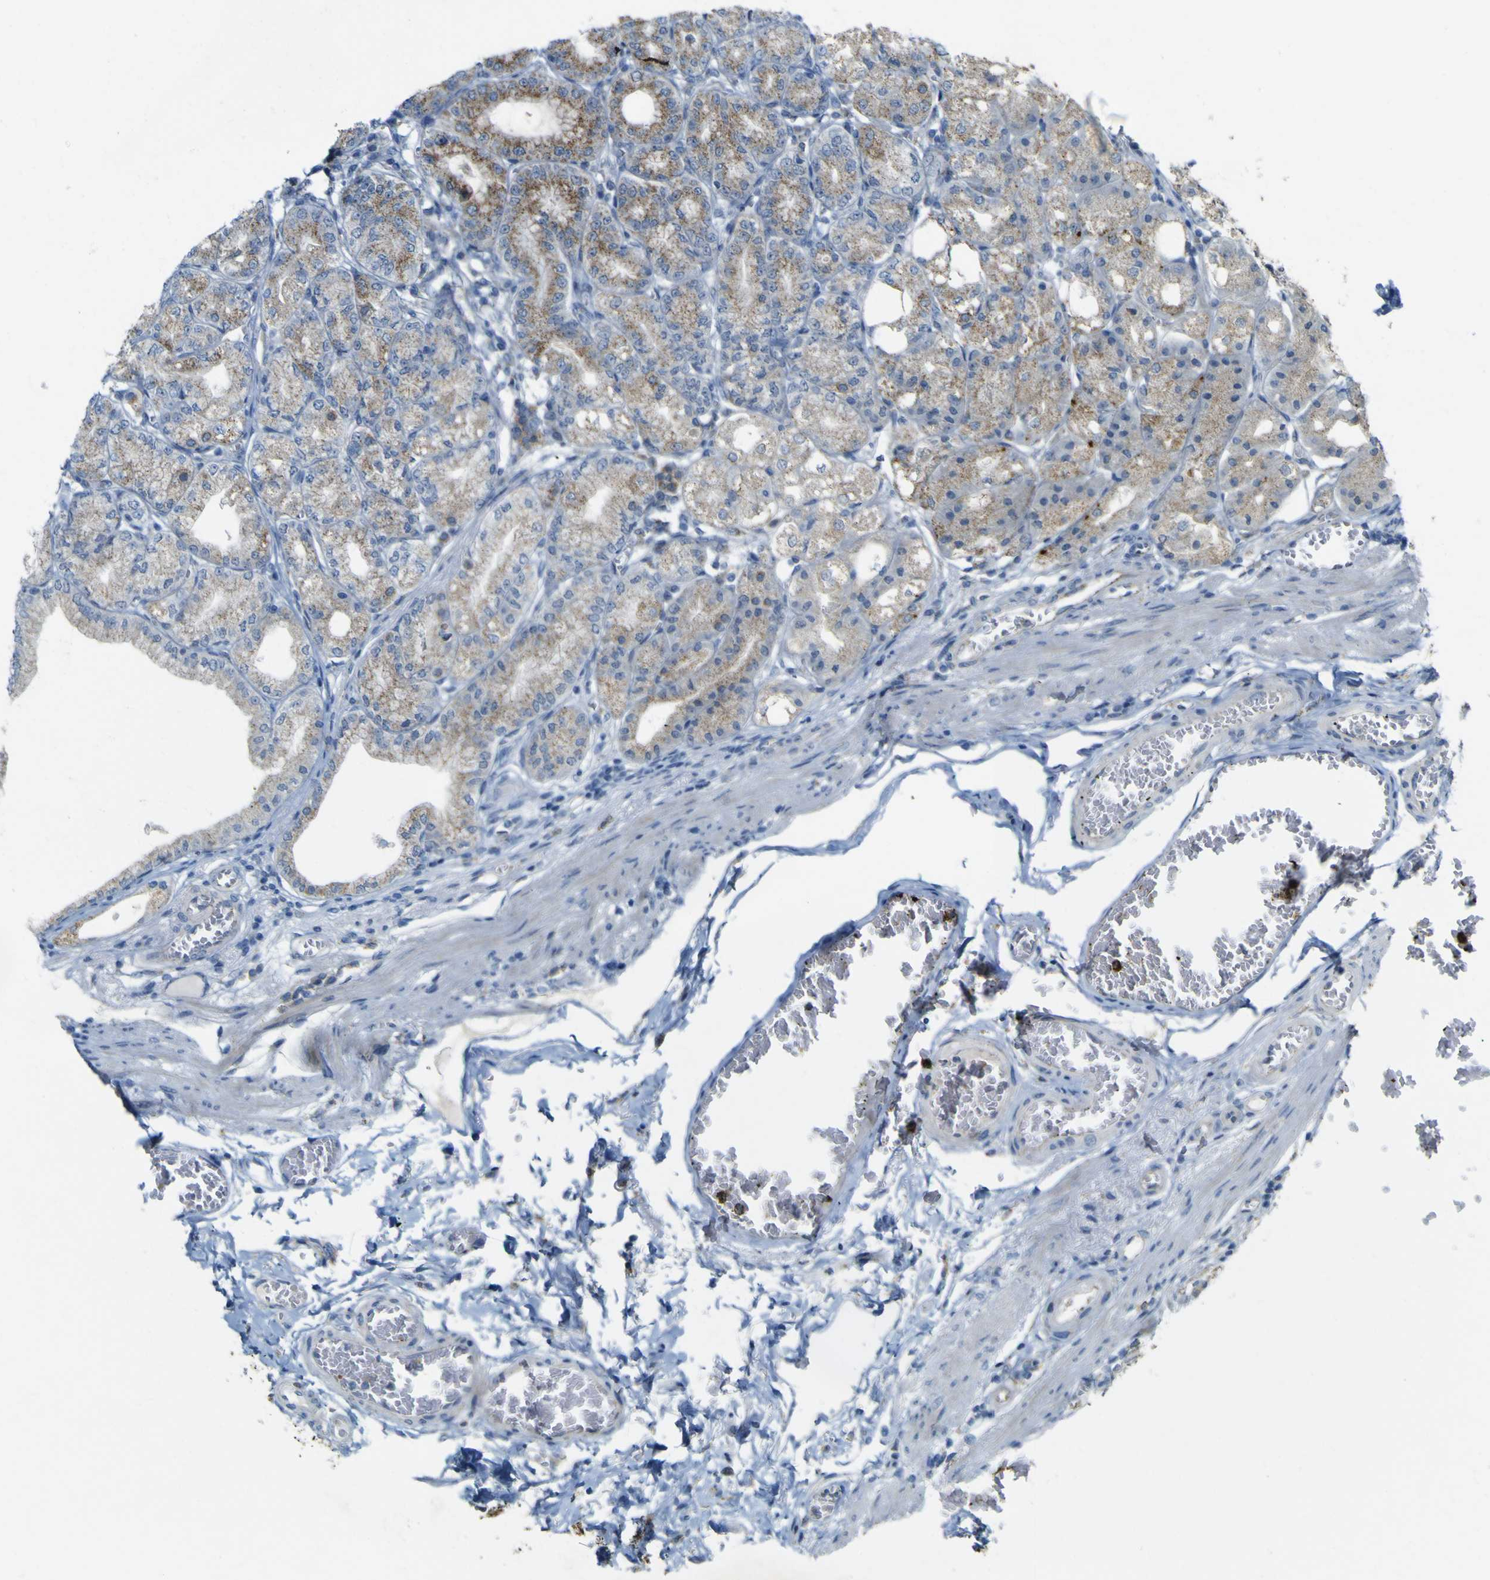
{"staining": {"intensity": "moderate", "quantity": ">75%", "location": "cytoplasmic/membranous"}, "tissue": "stomach", "cell_type": "Glandular cells", "image_type": "normal", "snomed": [{"axis": "morphology", "description": "Normal tissue, NOS"}, {"axis": "topography", "description": "Stomach, lower"}], "caption": "Moderate cytoplasmic/membranous staining is seen in about >75% of glandular cells in normal stomach. (DAB IHC, brown staining for protein, blue staining for nuclei).", "gene": "ACBD5", "patient": {"sex": "male", "age": 71}}